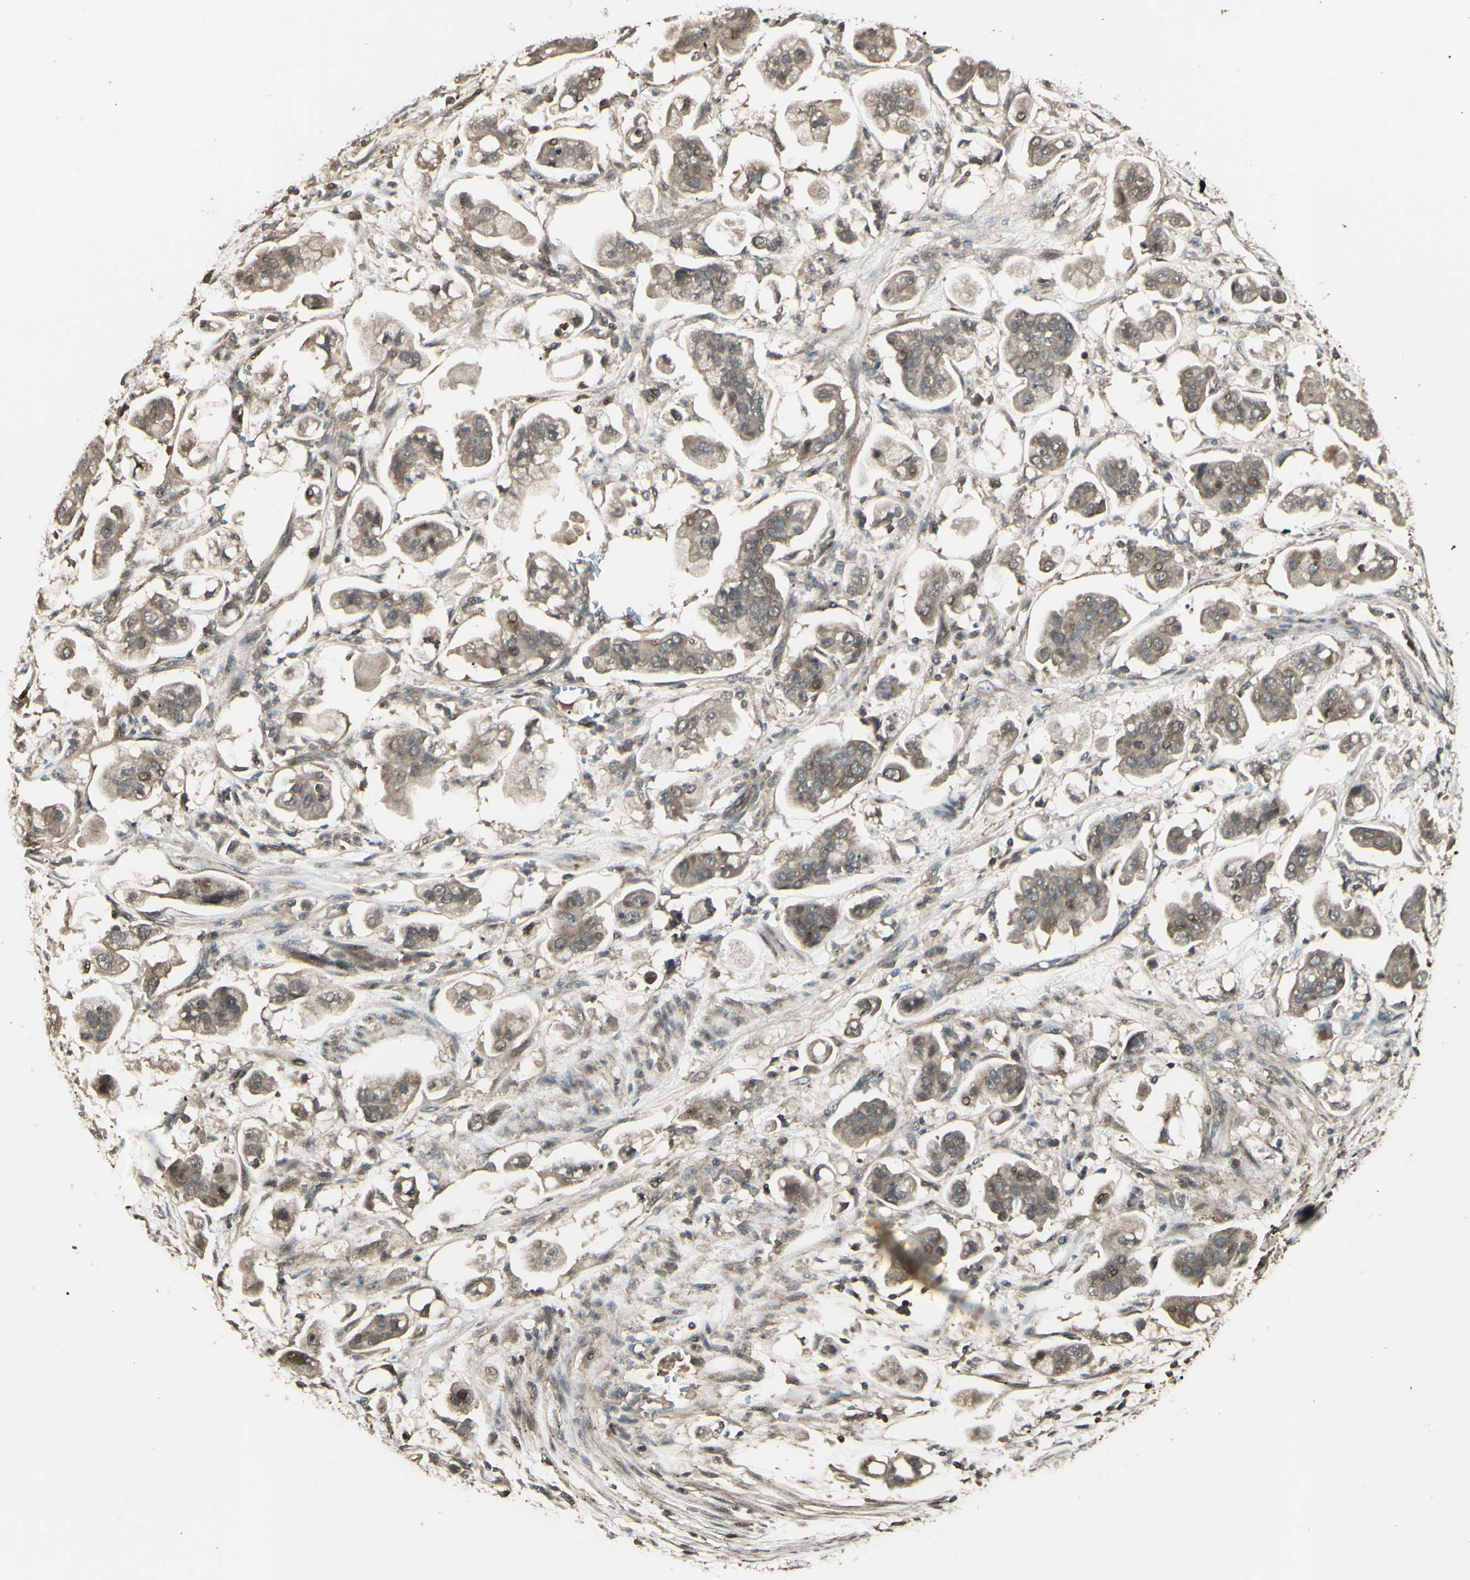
{"staining": {"intensity": "weak", "quantity": ">75%", "location": "cytoplasmic/membranous"}, "tissue": "stomach cancer", "cell_type": "Tumor cells", "image_type": "cancer", "snomed": [{"axis": "morphology", "description": "Adenocarcinoma, NOS"}, {"axis": "topography", "description": "Stomach"}], "caption": "Immunohistochemistry of stomach cancer (adenocarcinoma) shows low levels of weak cytoplasmic/membranous expression in about >75% of tumor cells.", "gene": "GNAS", "patient": {"sex": "male", "age": 62}}